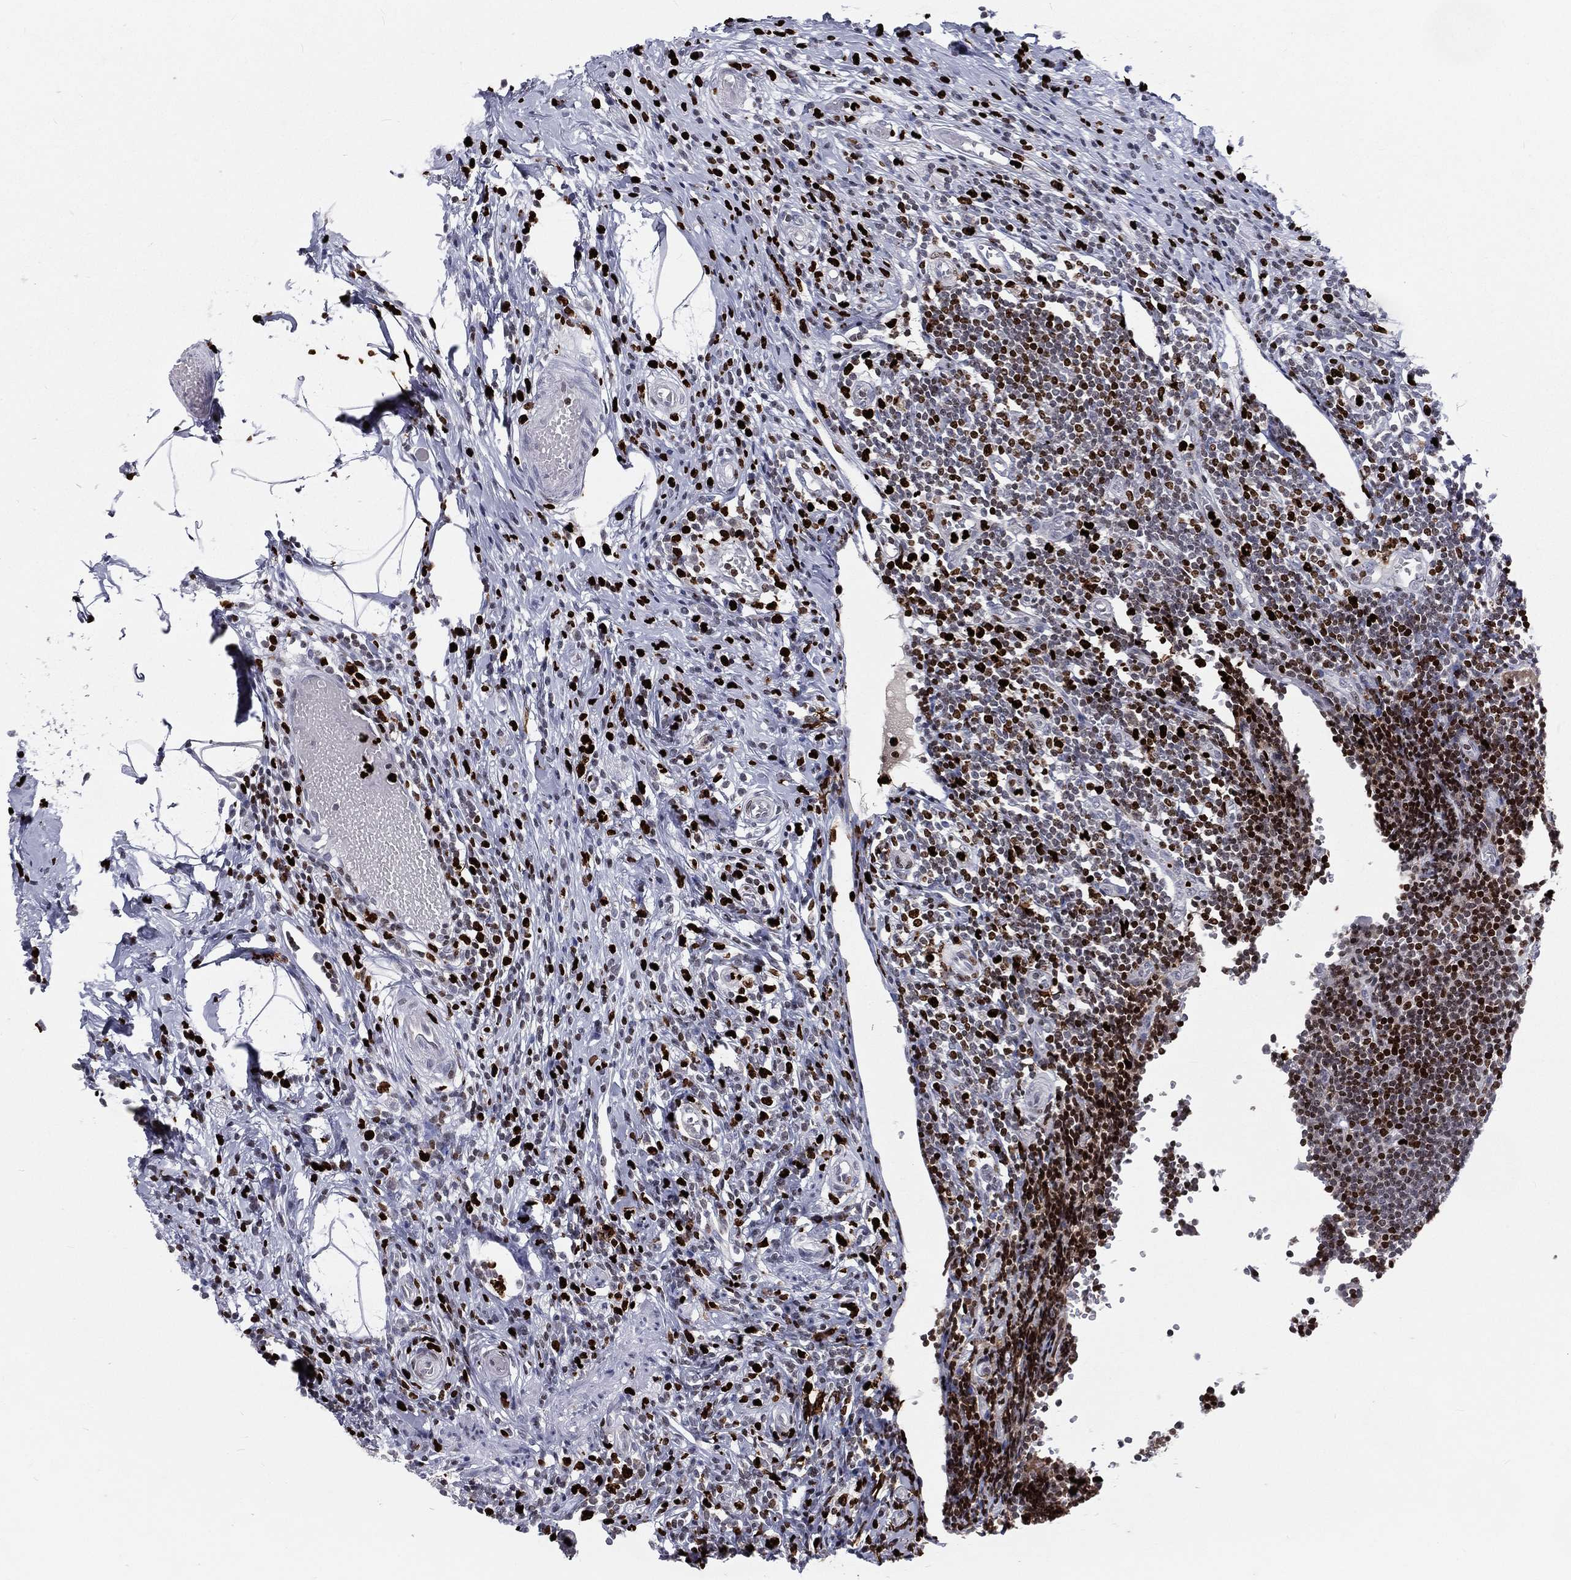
{"staining": {"intensity": "negative", "quantity": "none", "location": "none"}, "tissue": "appendix", "cell_type": "Glandular cells", "image_type": "normal", "snomed": [{"axis": "morphology", "description": "Normal tissue, NOS"}, {"axis": "topography", "description": "Appendix"}], "caption": "Immunohistochemical staining of normal appendix shows no significant positivity in glandular cells. The staining was performed using DAB (3,3'-diaminobenzidine) to visualize the protein expression in brown, while the nuclei were stained in blue with hematoxylin (Magnification: 20x).", "gene": "MNDA", "patient": {"sex": "female", "age": 40}}